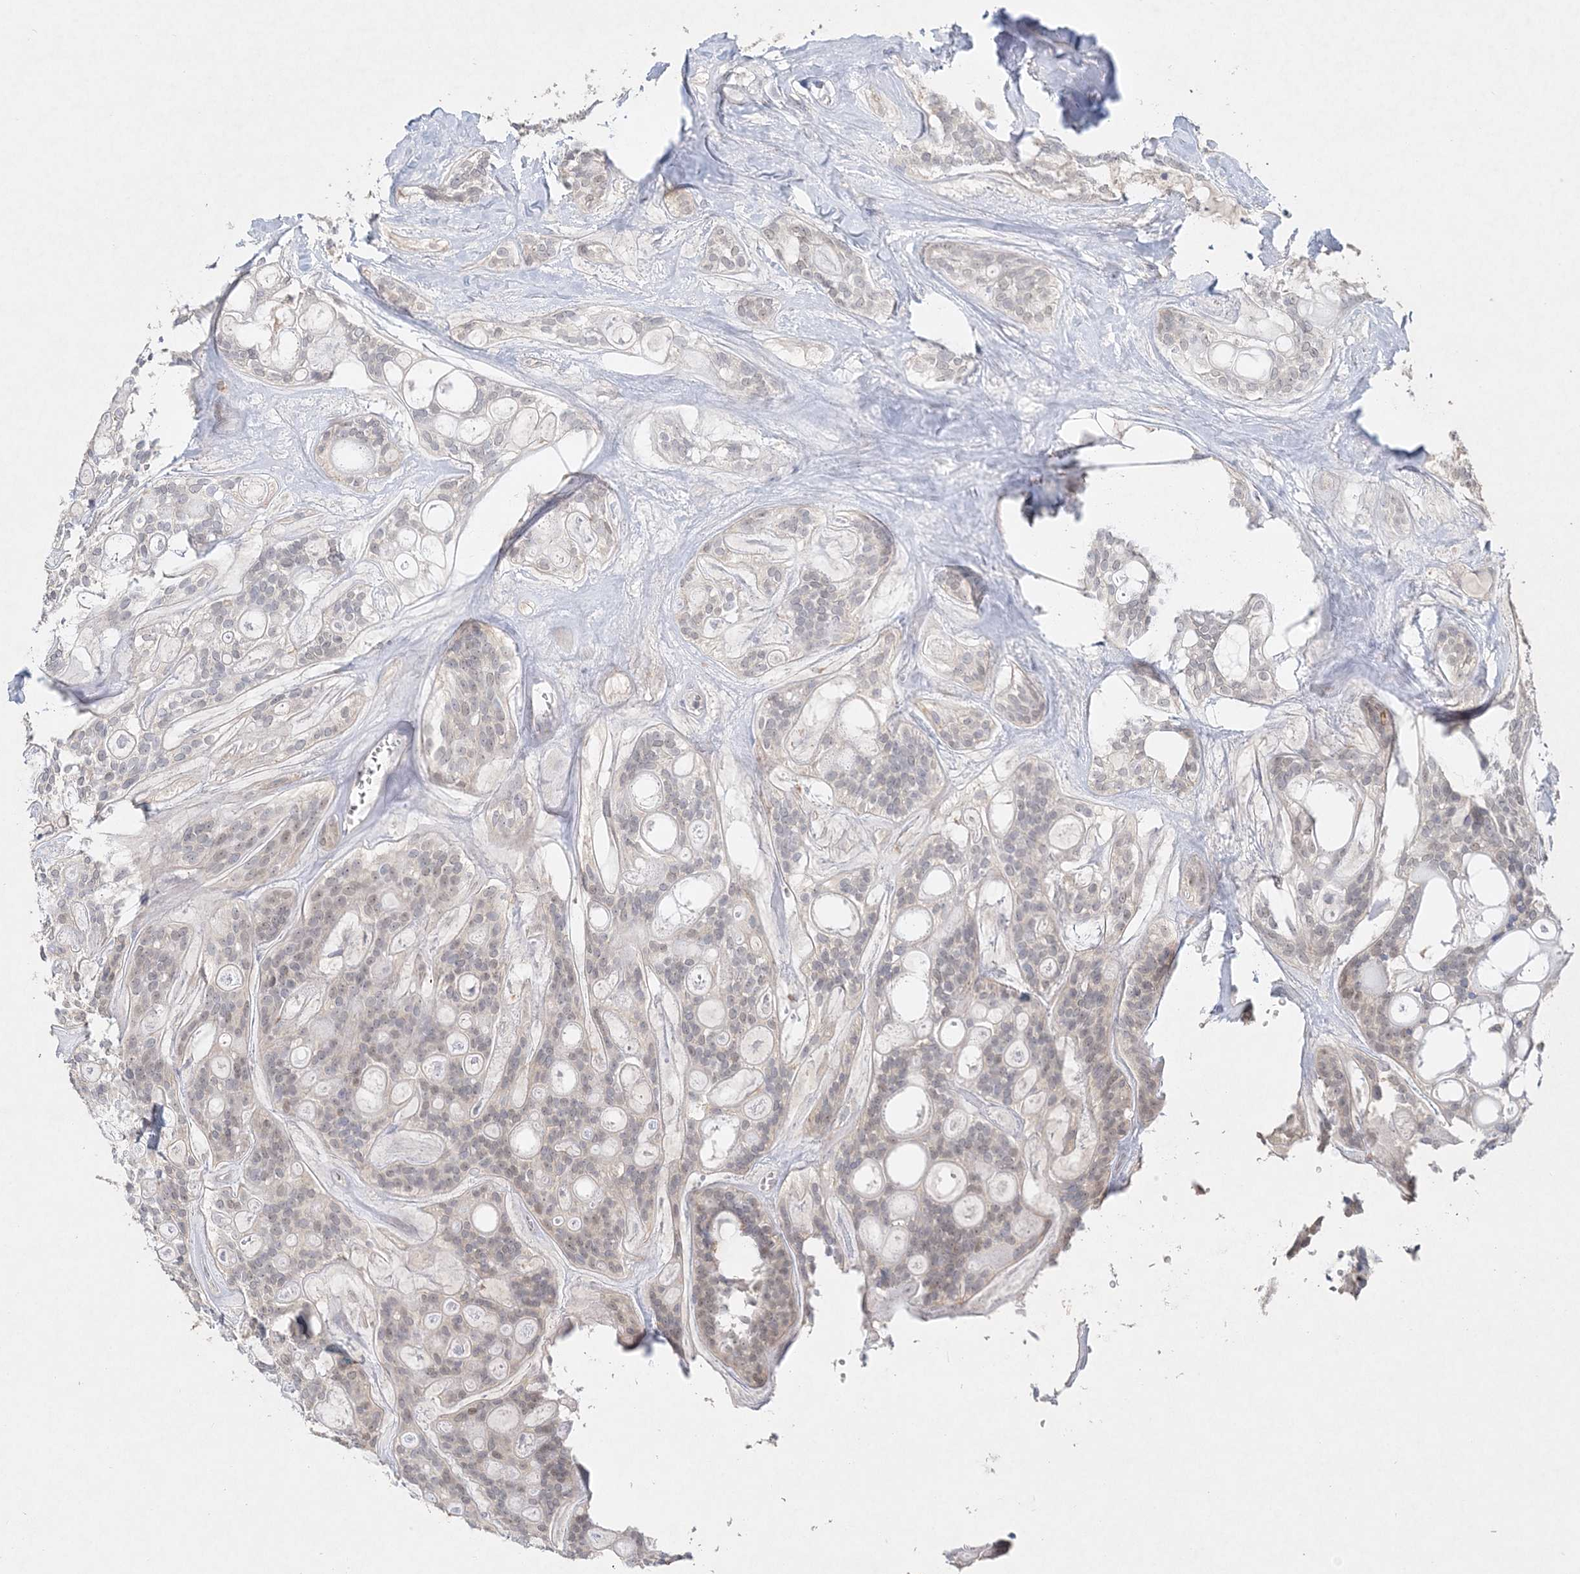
{"staining": {"intensity": "weak", "quantity": ">75%", "location": "nuclear"}, "tissue": "head and neck cancer", "cell_type": "Tumor cells", "image_type": "cancer", "snomed": [{"axis": "morphology", "description": "Adenocarcinoma, NOS"}, {"axis": "topography", "description": "Head-Neck"}], "caption": "Protein expression analysis of human head and neck cancer reveals weak nuclear staining in approximately >75% of tumor cells.", "gene": "MAT2B", "patient": {"sex": "male", "age": 66}}